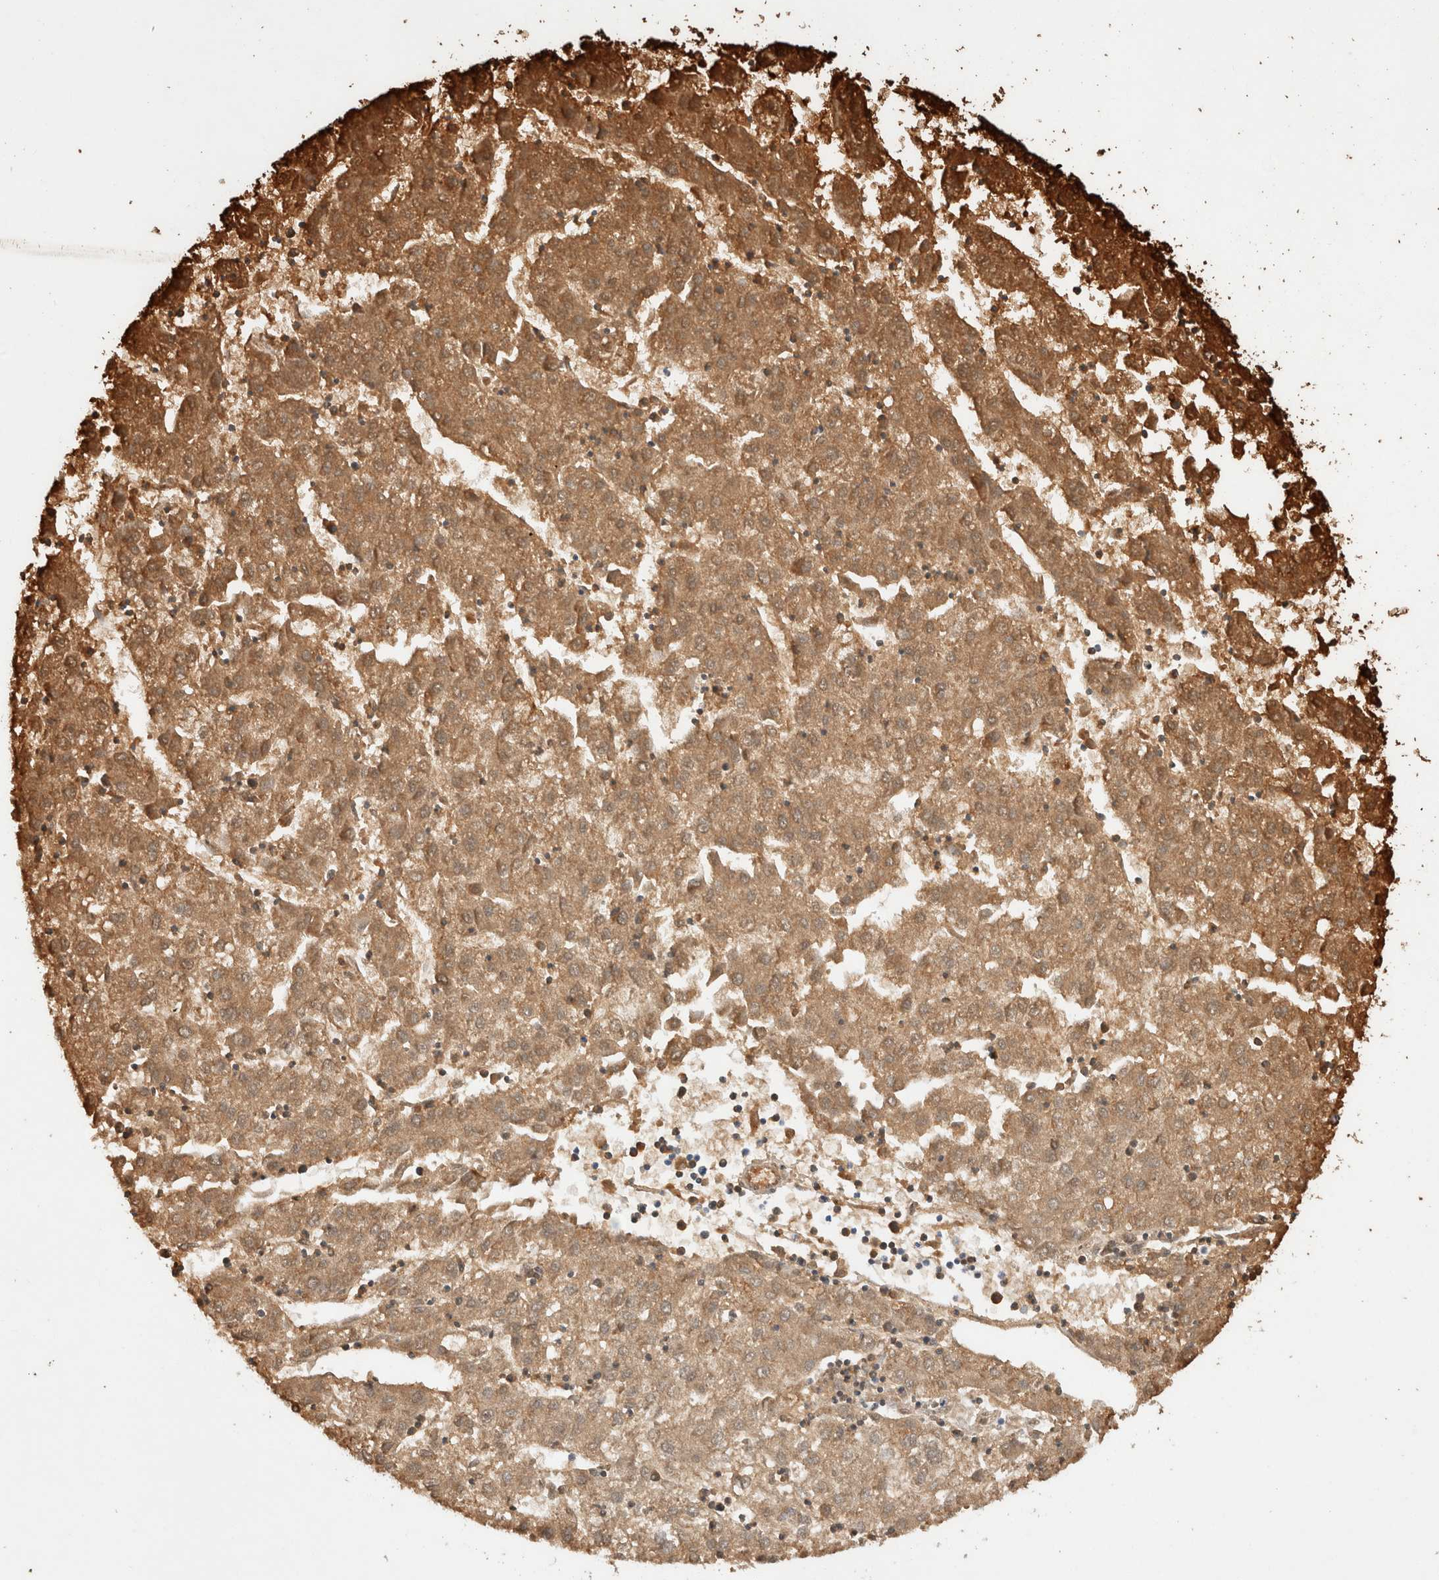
{"staining": {"intensity": "moderate", "quantity": ">75%", "location": "cytoplasmic/membranous"}, "tissue": "liver cancer", "cell_type": "Tumor cells", "image_type": "cancer", "snomed": [{"axis": "morphology", "description": "Carcinoma, Hepatocellular, NOS"}, {"axis": "topography", "description": "Liver"}], "caption": "Immunohistochemical staining of human liver cancer exhibits medium levels of moderate cytoplasmic/membranous protein staining in about >75% of tumor cells.", "gene": "MST1", "patient": {"sex": "male", "age": 72}}